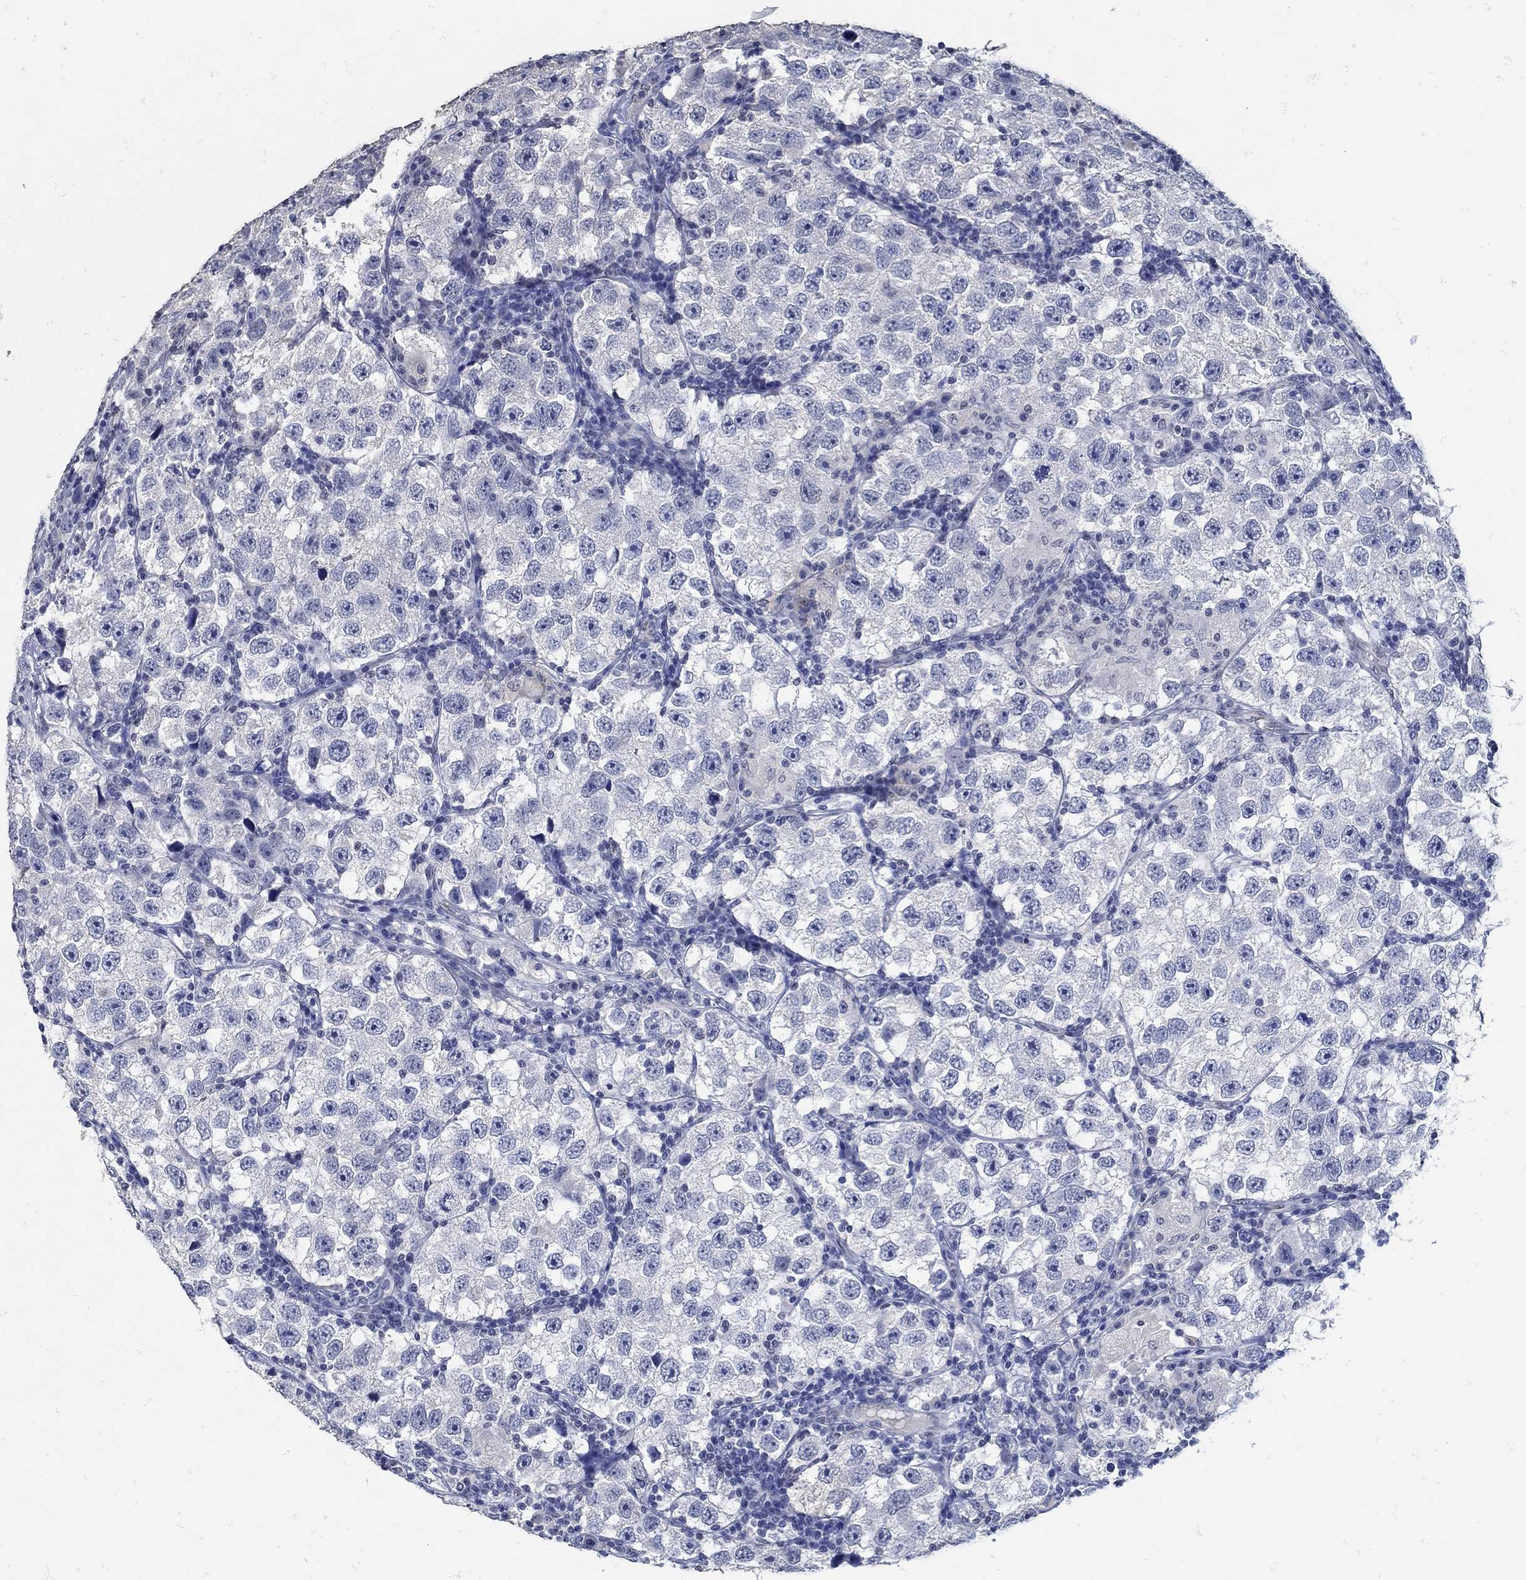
{"staining": {"intensity": "negative", "quantity": "none", "location": "none"}, "tissue": "testis cancer", "cell_type": "Tumor cells", "image_type": "cancer", "snomed": [{"axis": "morphology", "description": "Seminoma, NOS"}, {"axis": "topography", "description": "Testis"}], "caption": "High power microscopy histopathology image of an immunohistochemistry (IHC) histopathology image of seminoma (testis), revealing no significant positivity in tumor cells.", "gene": "KCNN3", "patient": {"sex": "male", "age": 26}}